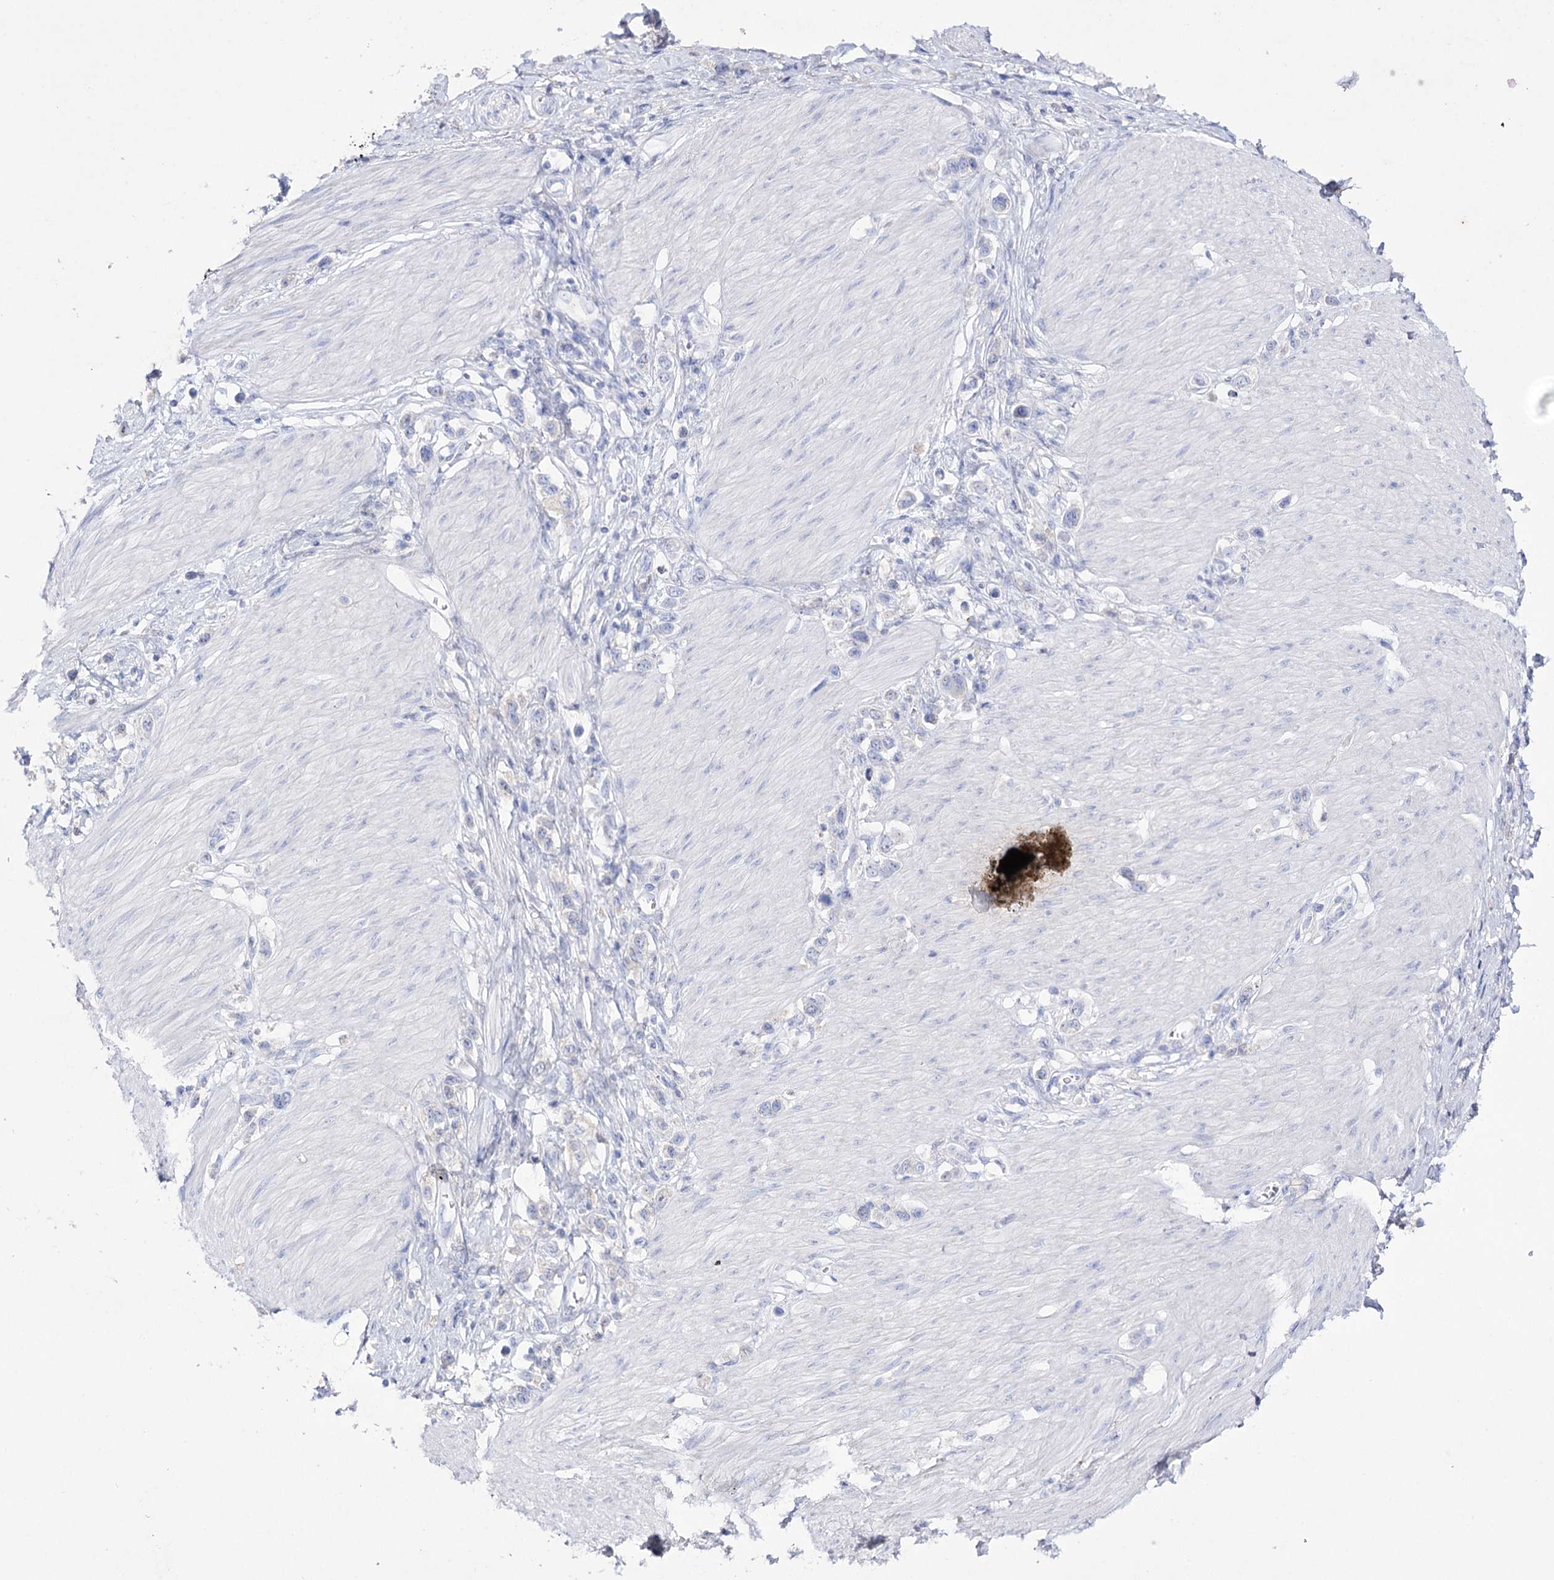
{"staining": {"intensity": "negative", "quantity": "none", "location": "none"}, "tissue": "stomach cancer", "cell_type": "Tumor cells", "image_type": "cancer", "snomed": [{"axis": "morphology", "description": "Normal tissue, NOS"}, {"axis": "morphology", "description": "Adenocarcinoma, NOS"}, {"axis": "topography", "description": "Stomach, upper"}, {"axis": "topography", "description": "Stomach"}], "caption": "This micrograph is of adenocarcinoma (stomach) stained with immunohistochemistry (IHC) to label a protein in brown with the nuclei are counter-stained blue. There is no positivity in tumor cells.", "gene": "NAGLU", "patient": {"sex": "female", "age": 65}}